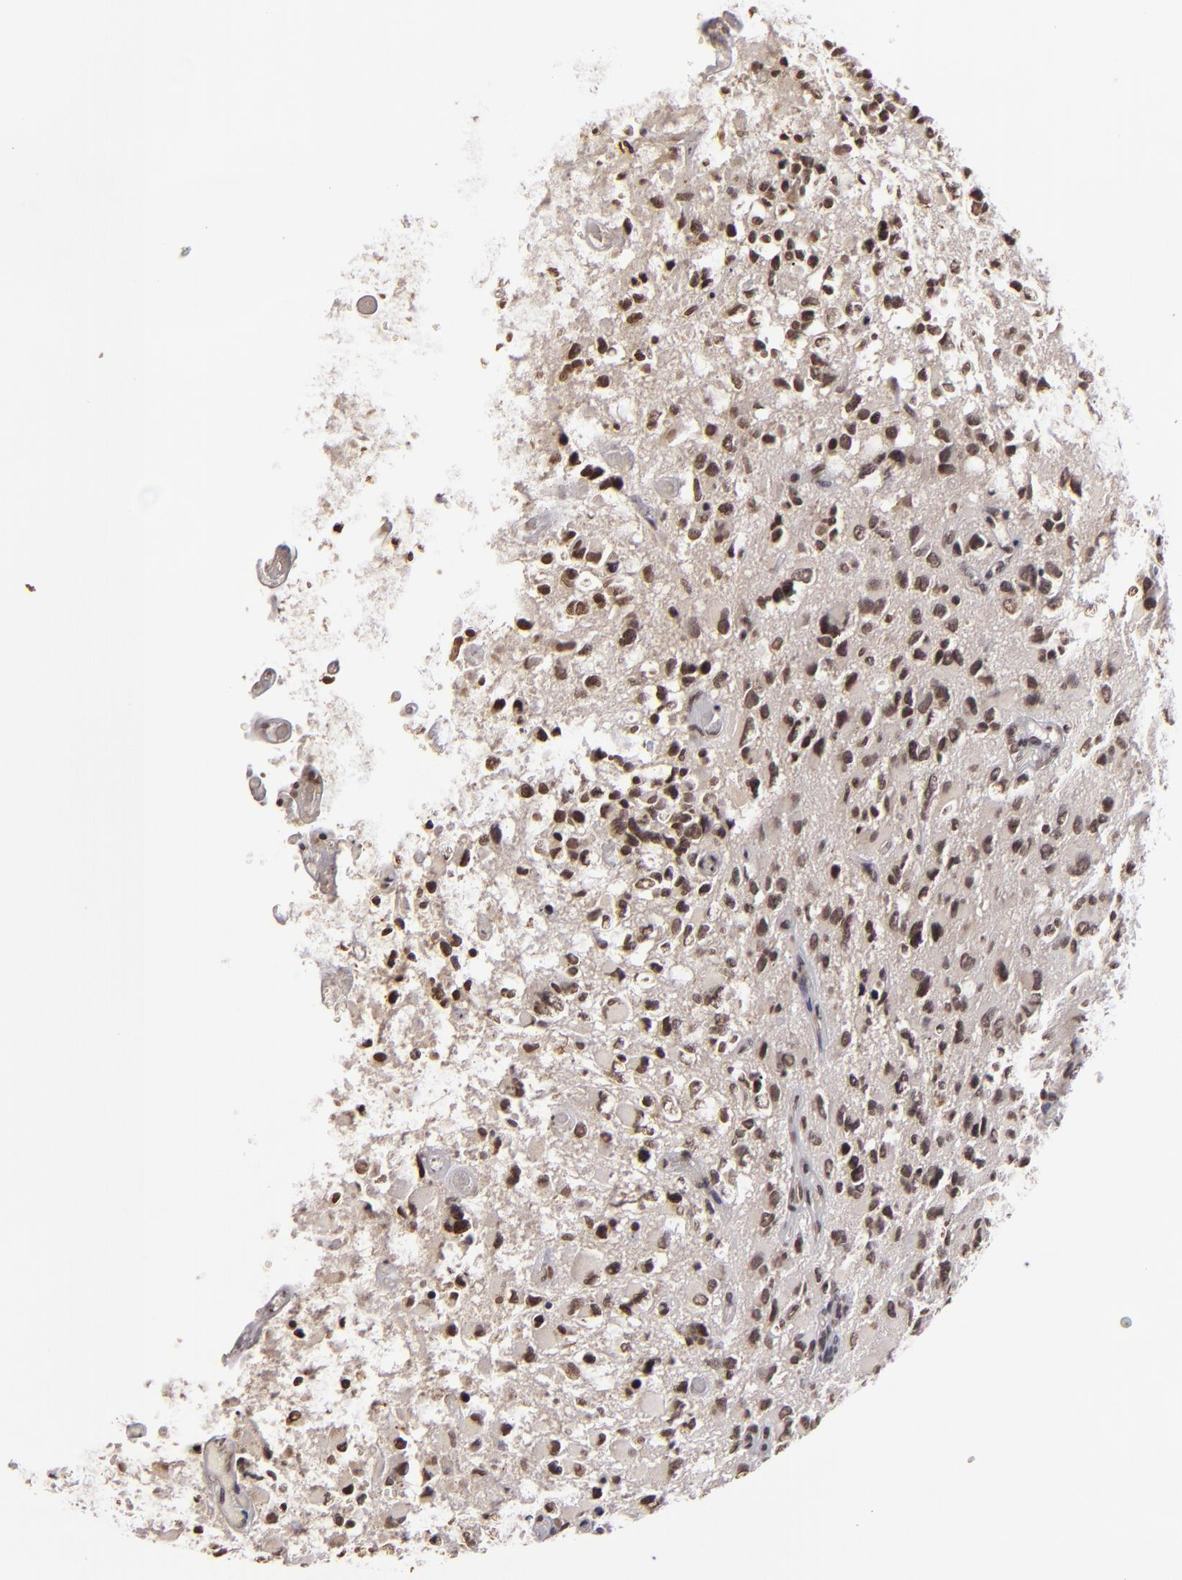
{"staining": {"intensity": "moderate", "quantity": ">75%", "location": "nuclear"}, "tissue": "glioma", "cell_type": "Tumor cells", "image_type": "cancer", "snomed": [{"axis": "morphology", "description": "Glioma, malignant, High grade"}, {"axis": "topography", "description": "Brain"}], "caption": "This micrograph displays IHC staining of glioma, with medium moderate nuclear staining in approximately >75% of tumor cells.", "gene": "CUL3", "patient": {"sex": "male", "age": 69}}